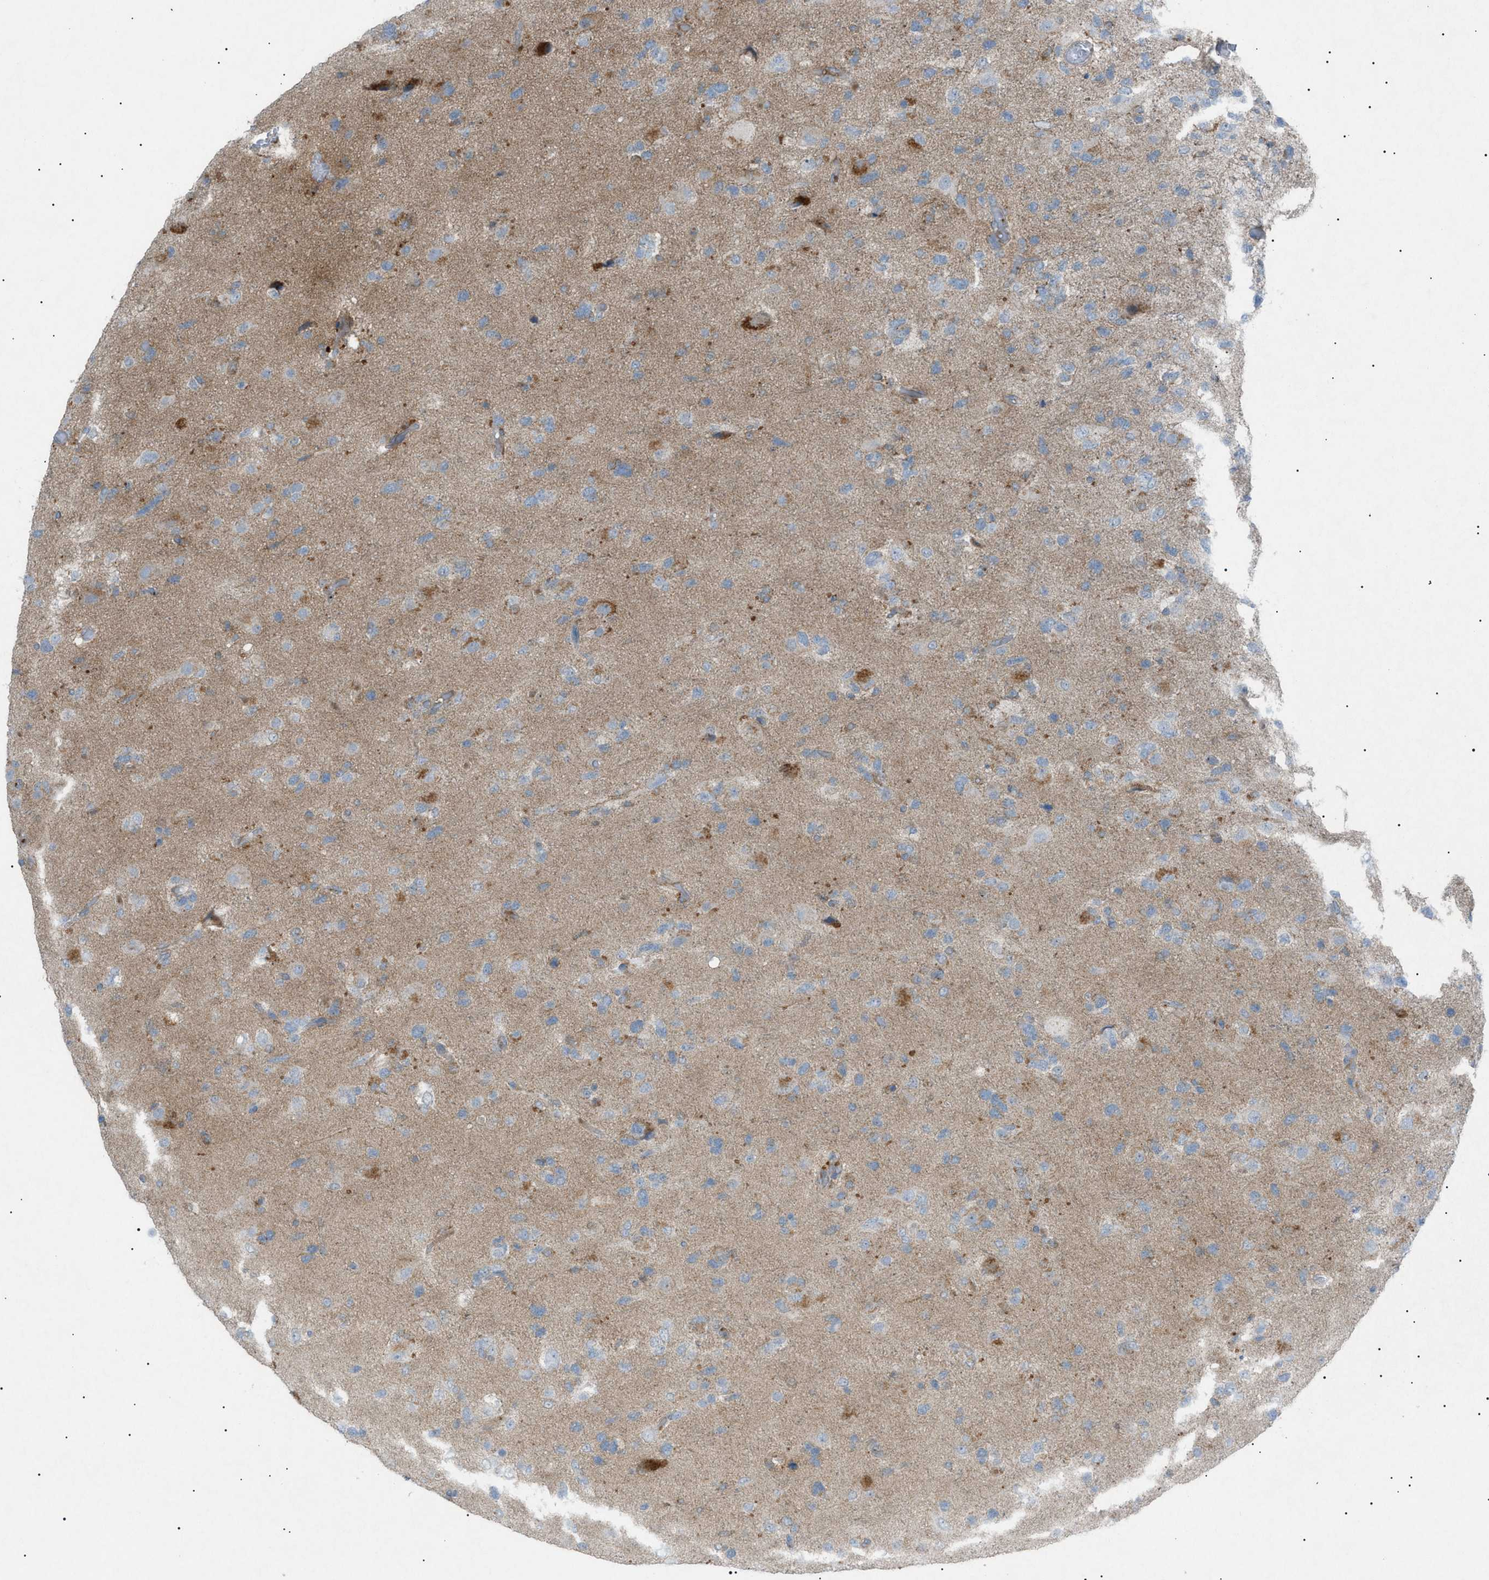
{"staining": {"intensity": "moderate", "quantity": "<25%", "location": "cytoplasmic/membranous"}, "tissue": "glioma", "cell_type": "Tumor cells", "image_type": "cancer", "snomed": [{"axis": "morphology", "description": "Glioma, malignant, High grade"}, {"axis": "topography", "description": "Brain"}], "caption": "IHC of glioma displays low levels of moderate cytoplasmic/membranous positivity in approximately <25% of tumor cells.", "gene": "BTK", "patient": {"sex": "female", "age": 58}}